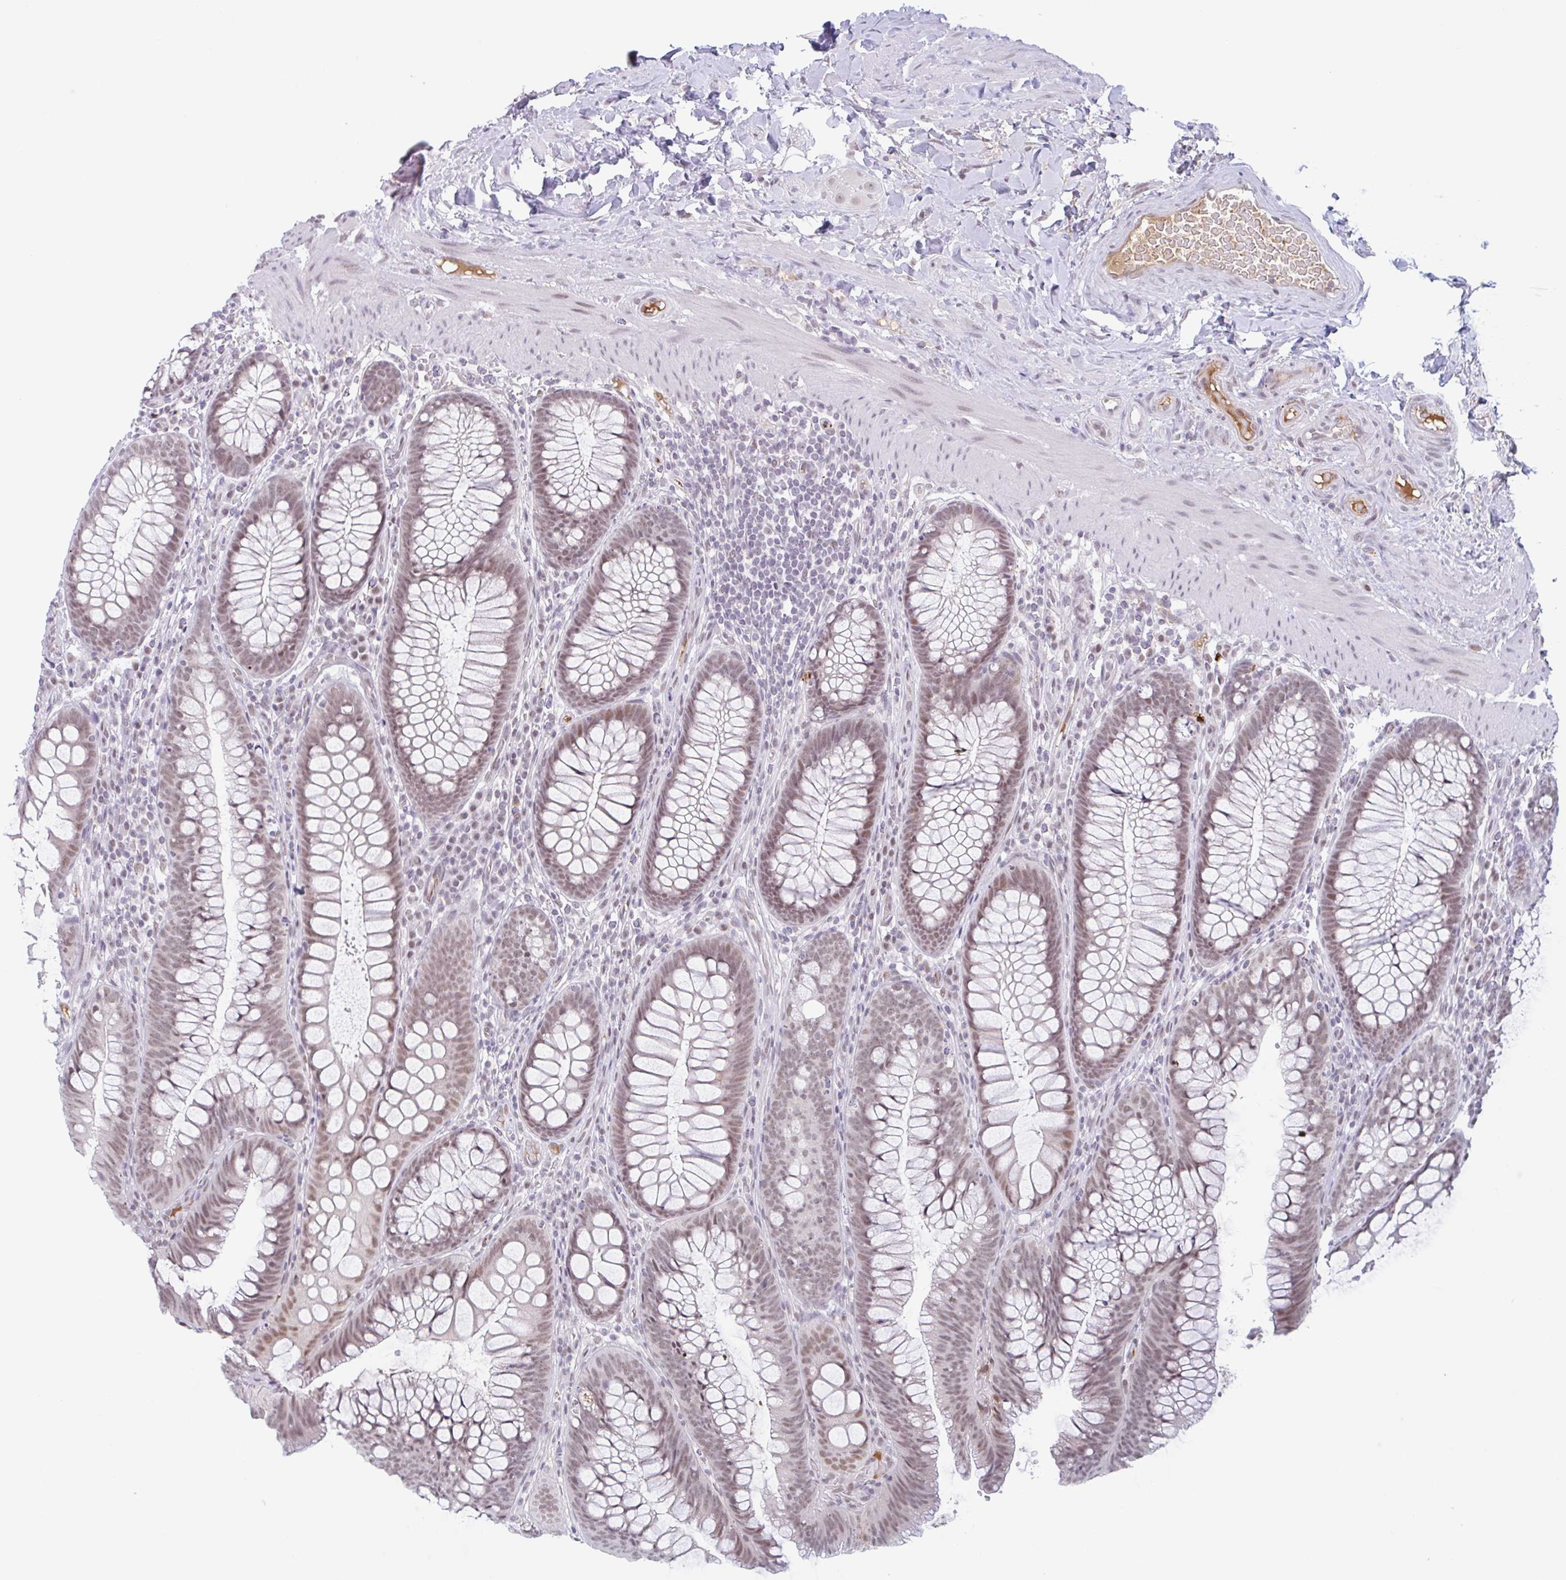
{"staining": {"intensity": "negative", "quantity": "none", "location": "none"}, "tissue": "colon", "cell_type": "Endothelial cells", "image_type": "normal", "snomed": [{"axis": "morphology", "description": "Normal tissue, NOS"}, {"axis": "morphology", "description": "Adenoma, NOS"}, {"axis": "topography", "description": "Soft tissue"}, {"axis": "topography", "description": "Colon"}], "caption": "Immunohistochemical staining of normal colon displays no significant expression in endothelial cells.", "gene": "PLG", "patient": {"sex": "male", "age": 47}}